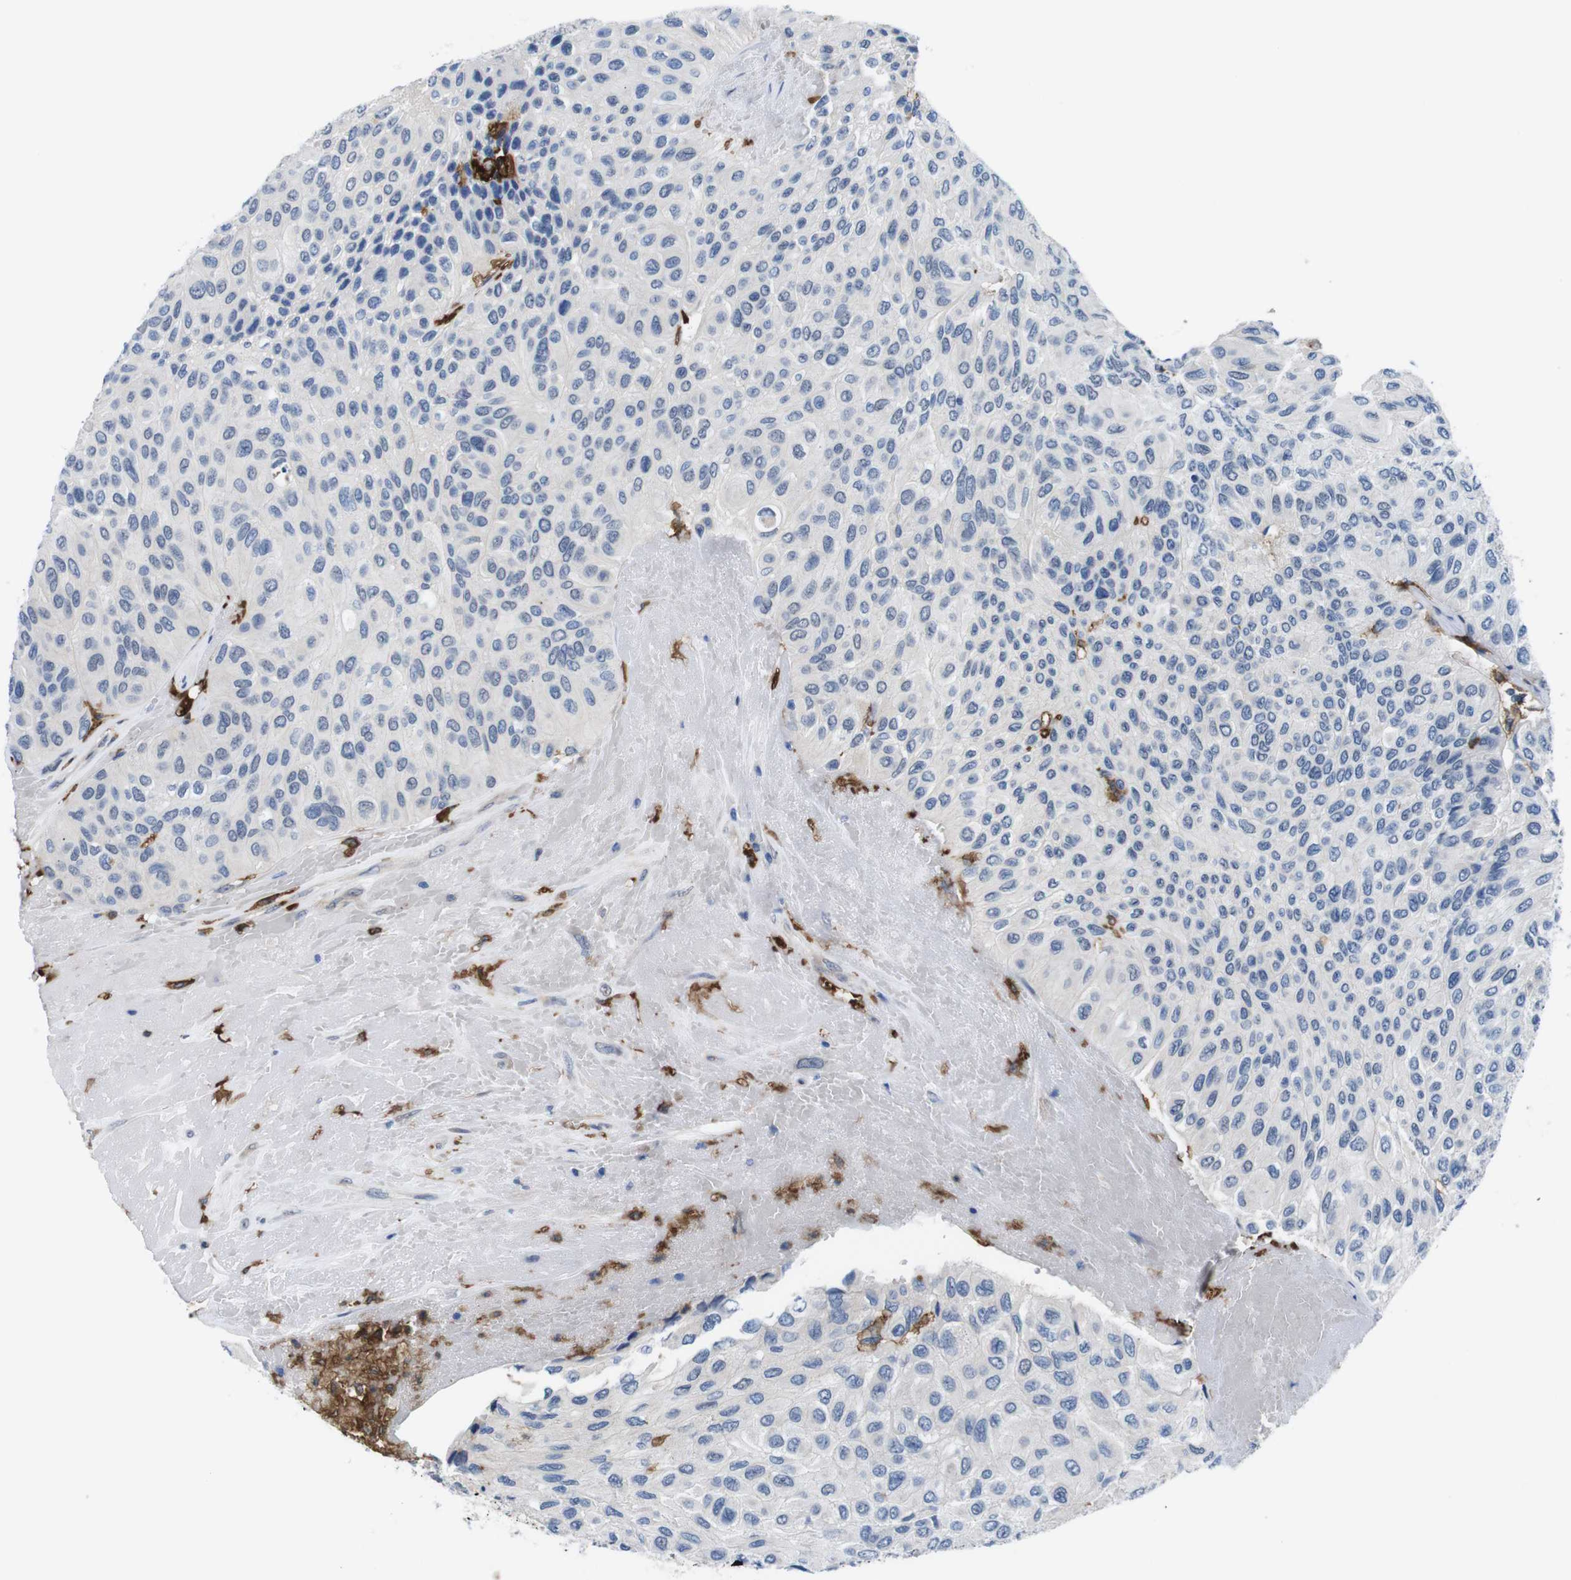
{"staining": {"intensity": "negative", "quantity": "none", "location": "none"}, "tissue": "urothelial cancer", "cell_type": "Tumor cells", "image_type": "cancer", "snomed": [{"axis": "morphology", "description": "Urothelial carcinoma, High grade"}, {"axis": "topography", "description": "Urinary bladder"}], "caption": "An image of urothelial cancer stained for a protein displays no brown staining in tumor cells.", "gene": "CD300C", "patient": {"sex": "male", "age": 66}}